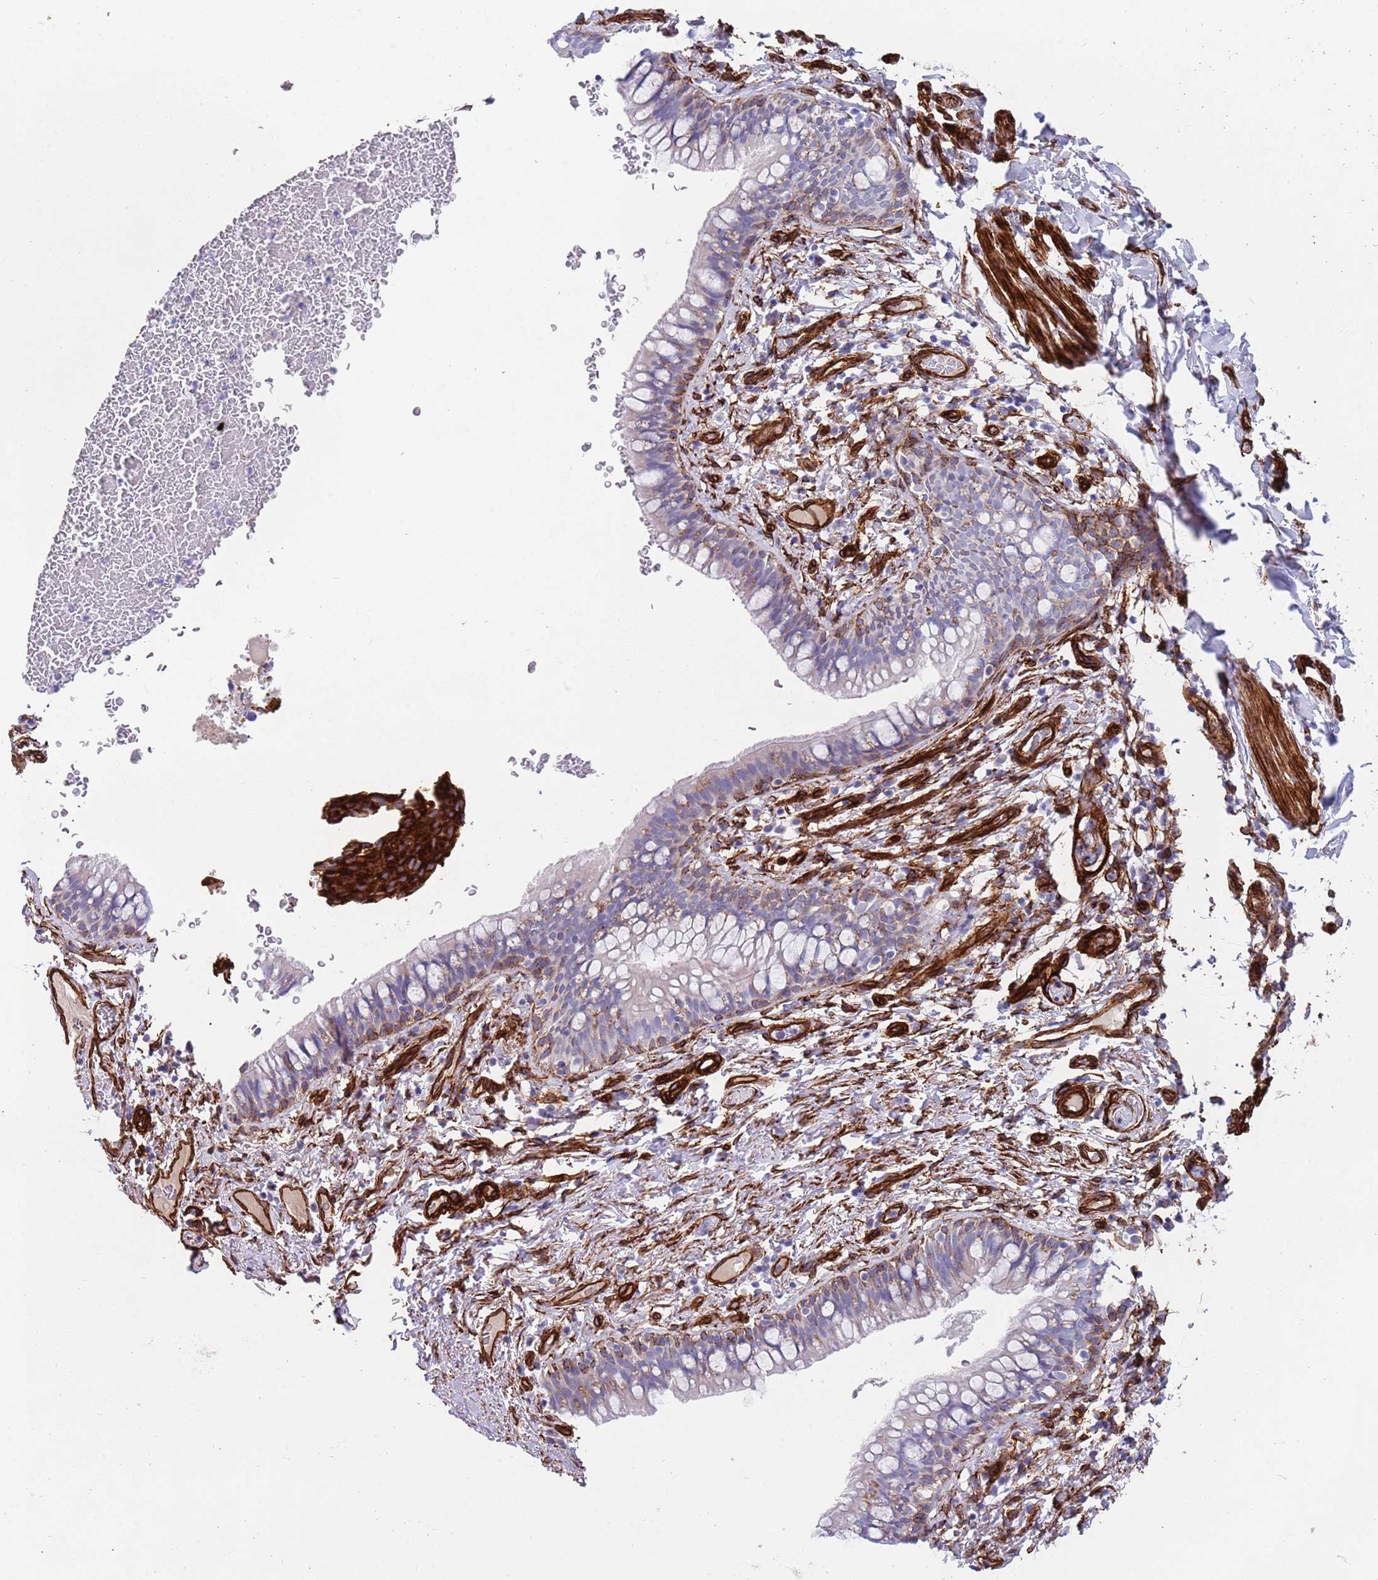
{"staining": {"intensity": "moderate", "quantity": "<25%", "location": "cytoplasmic/membranous"}, "tissue": "bronchus", "cell_type": "Respiratory epithelial cells", "image_type": "normal", "snomed": [{"axis": "morphology", "description": "Normal tissue, NOS"}, {"axis": "topography", "description": "Cartilage tissue"}, {"axis": "topography", "description": "Bronchus"}], "caption": "Bronchus stained with a brown dye exhibits moderate cytoplasmic/membranous positive expression in approximately <25% of respiratory epithelial cells.", "gene": "CAV2", "patient": {"sex": "female", "age": 36}}